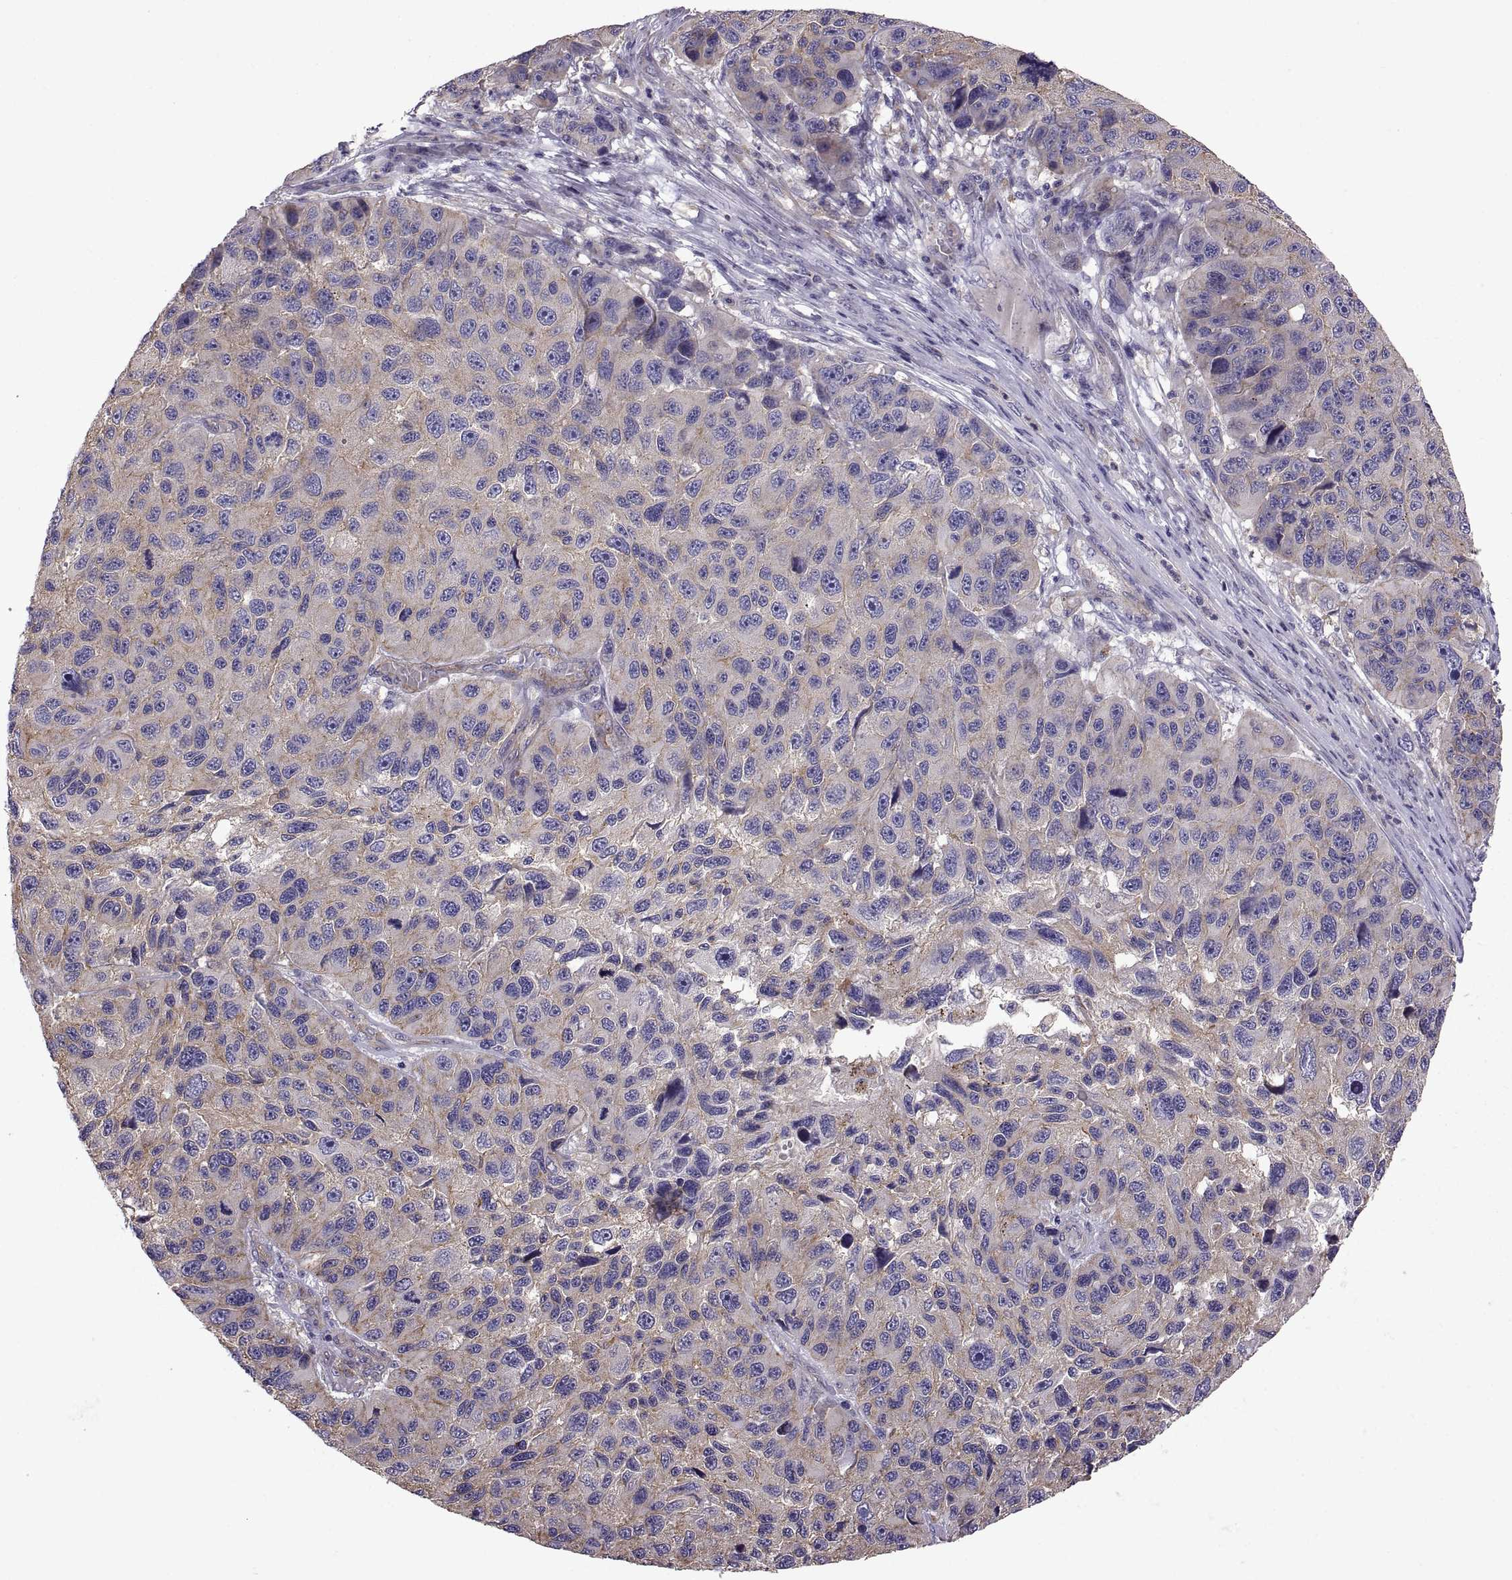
{"staining": {"intensity": "weak", "quantity": "25%-75%", "location": "cytoplasmic/membranous"}, "tissue": "melanoma", "cell_type": "Tumor cells", "image_type": "cancer", "snomed": [{"axis": "morphology", "description": "Malignant melanoma, NOS"}, {"axis": "topography", "description": "Skin"}], "caption": "A brown stain labels weak cytoplasmic/membranous positivity of a protein in malignant melanoma tumor cells.", "gene": "ARSL", "patient": {"sex": "male", "age": 53}}